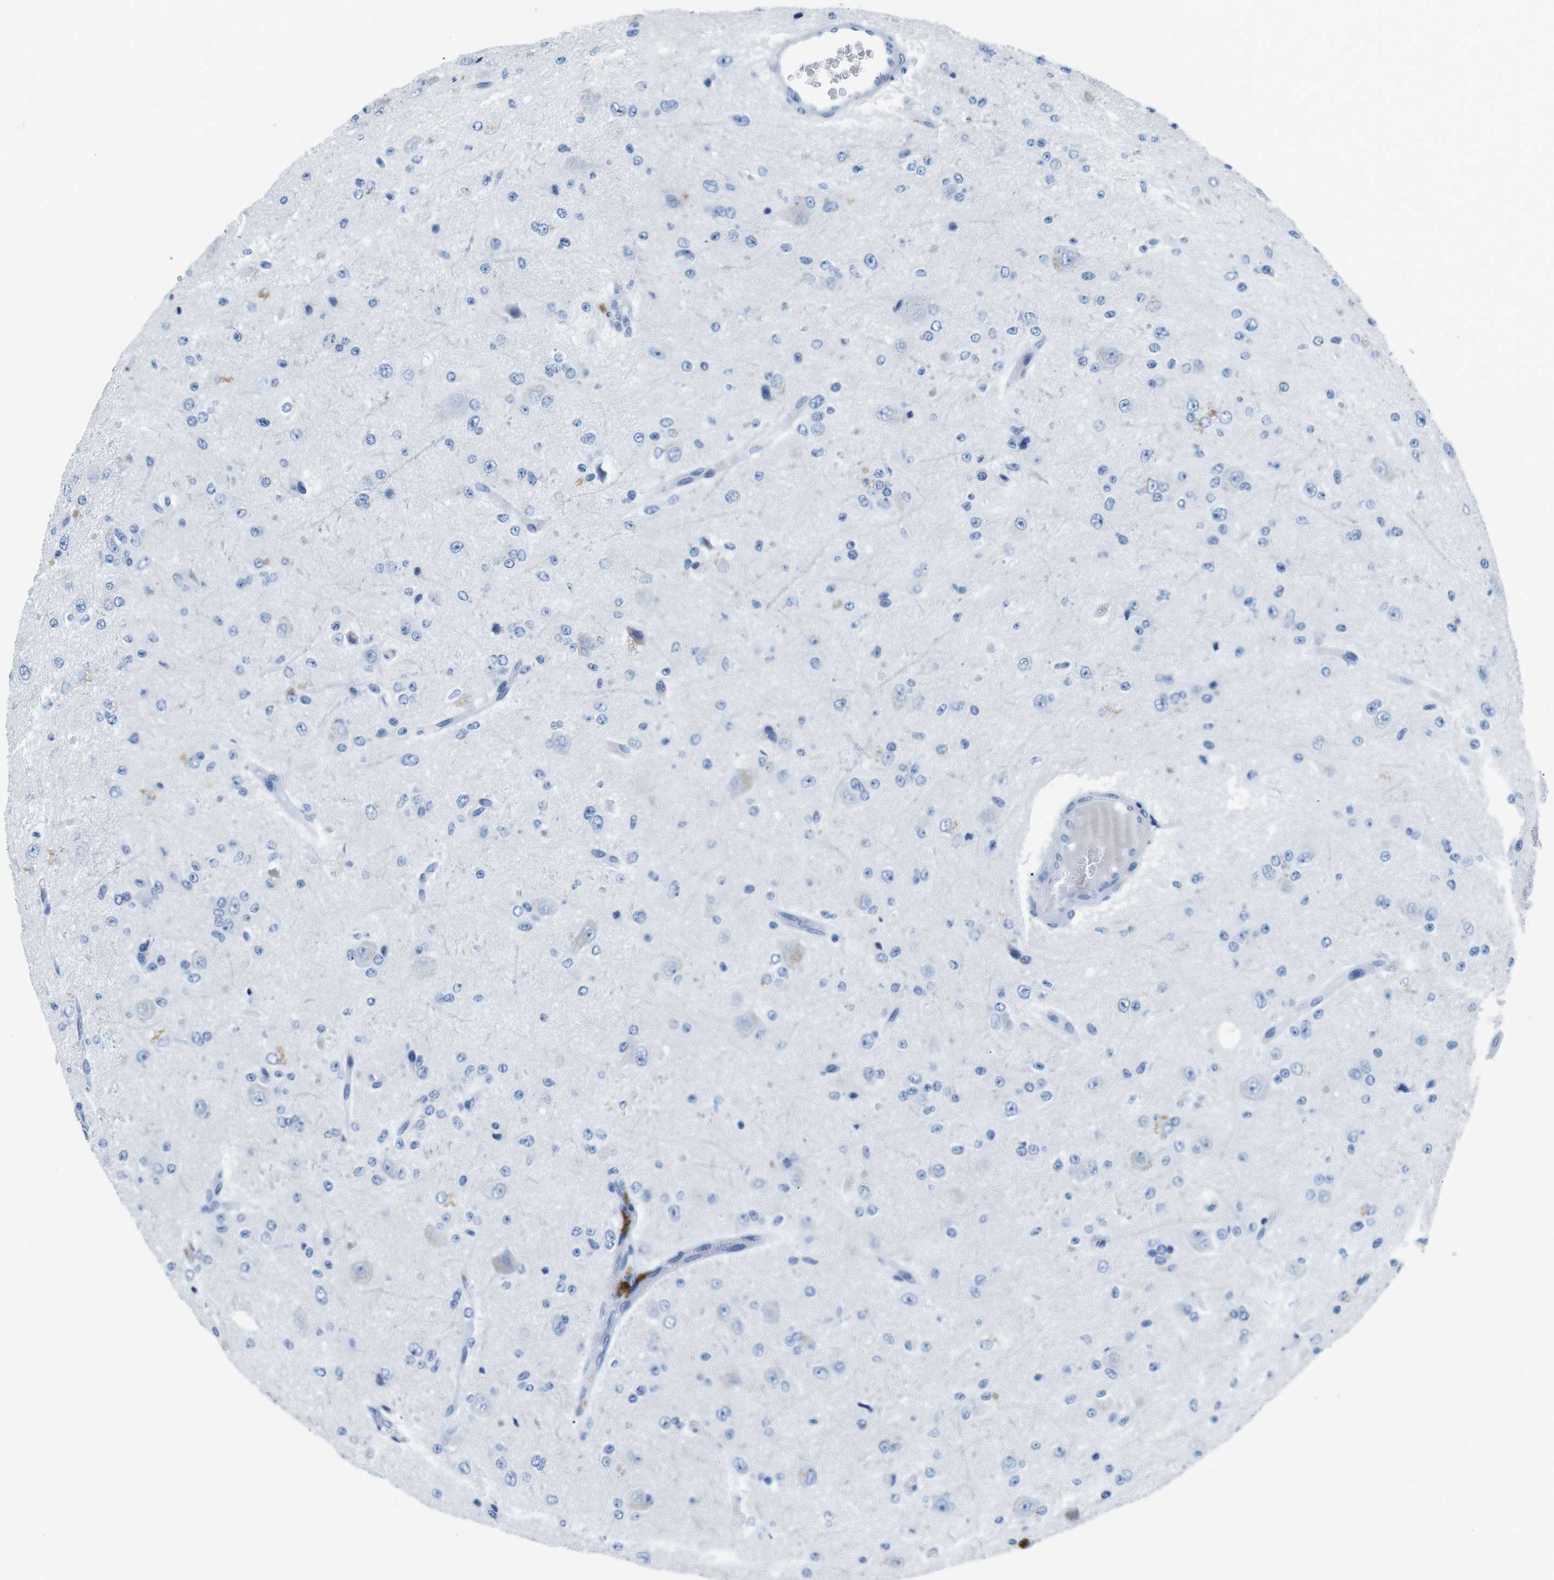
{"staining": {"intensity": "negative", "quantity": "none", "location": "none"}, "tissue": "glioma", "cell_type": "Tumor cells", "image_type": "cancer", "snomed": [{"axis": "morphology", "description": "Glioma, malignant, High grade"}, {"axis": "topography", "description": "pancreas cauda"}], "caption": "The immunohistochemistry (IHC) photomicrograph has no significant expression in tumor cells of glioma tissue.", "gene": "MUC2", "patient": {"sex": "male", "age": 60}}